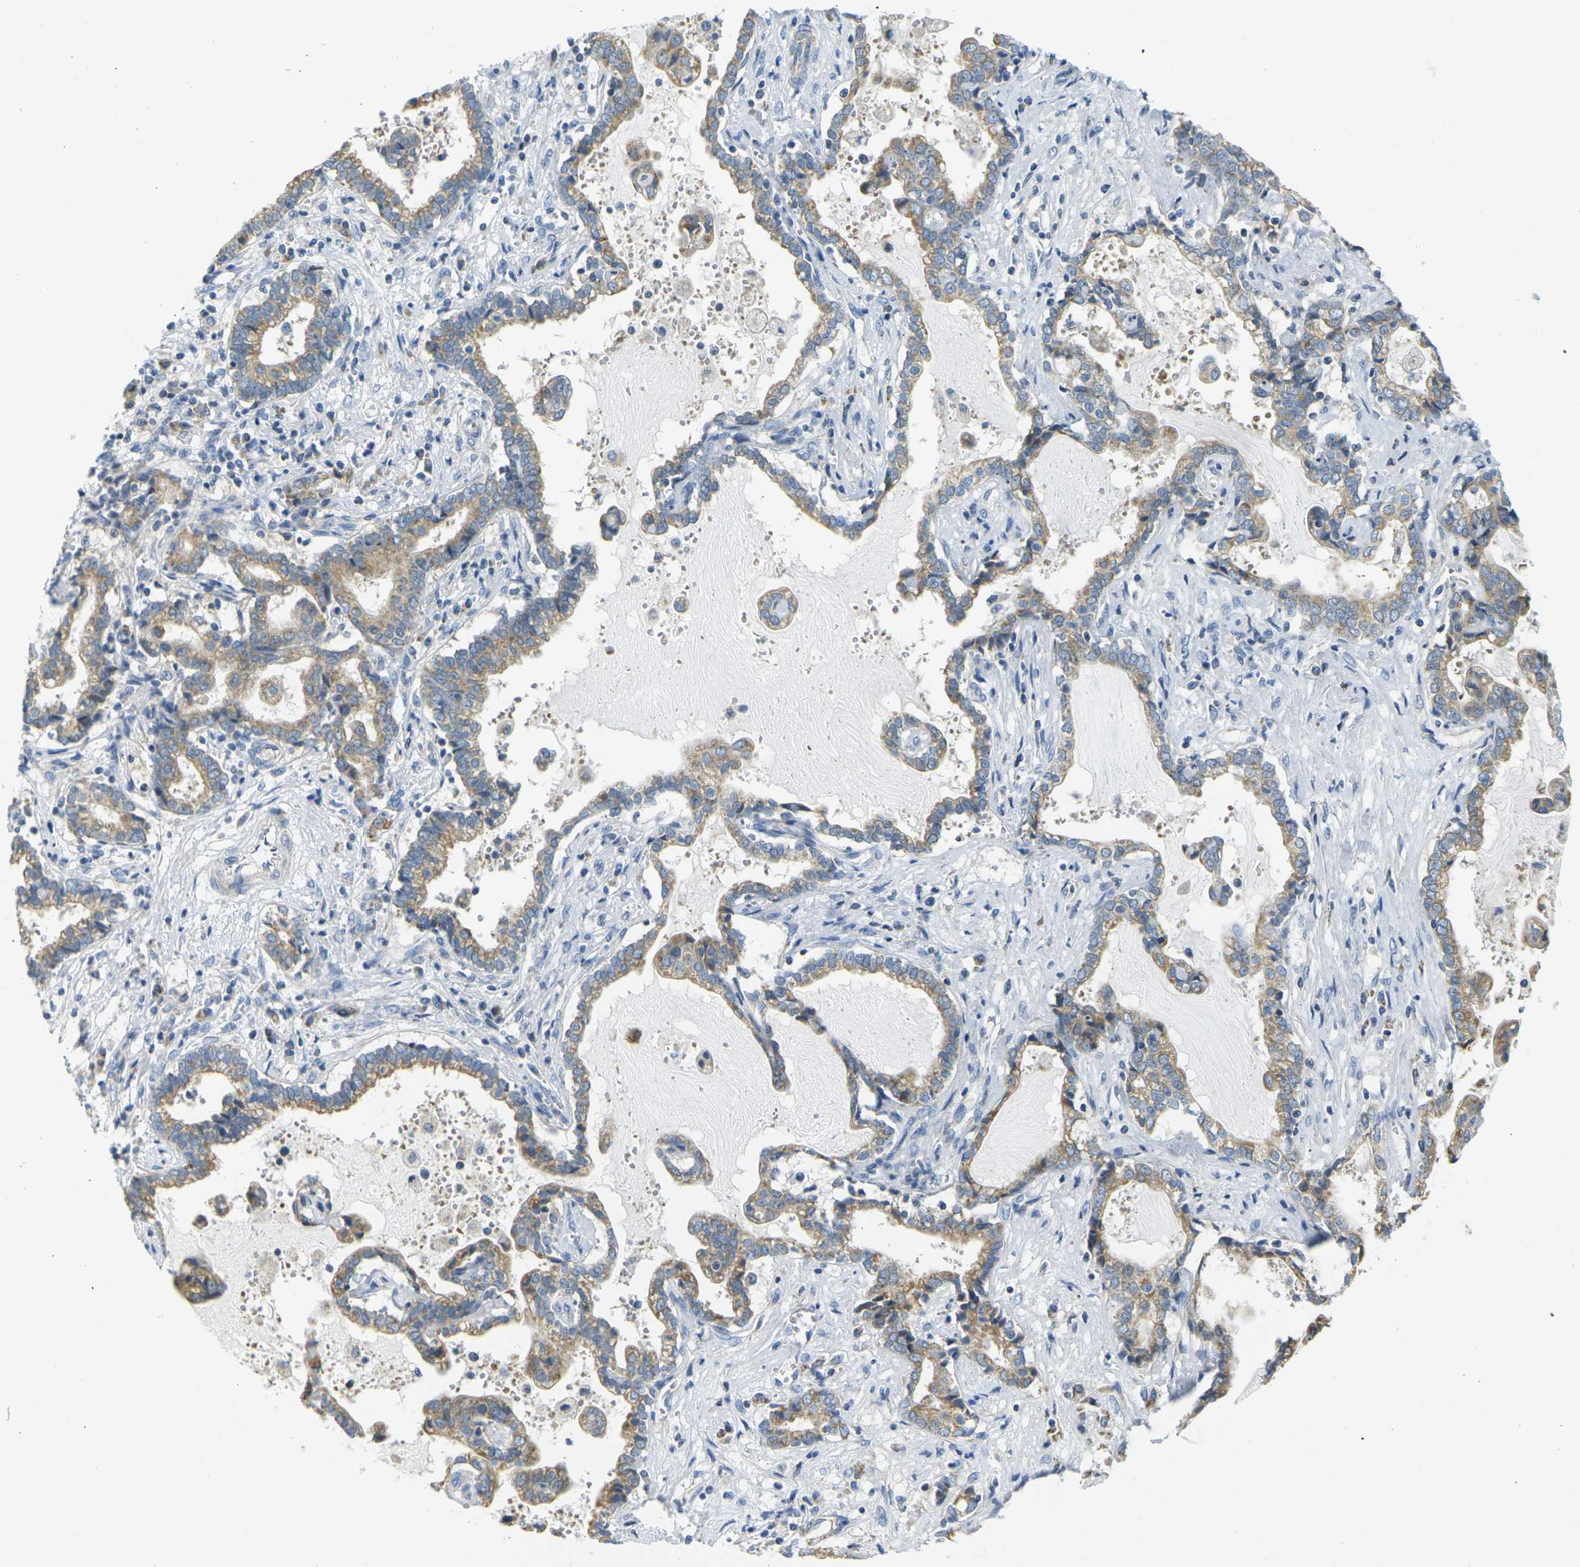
{"staining": {"intensity": "moderate", "quantity": ">75%", "location": "cytoplasmic/membranous"}, "tissue": "liver cancer", "cell_type": "Tumor cells", "image_type": "cancer", "snomed": [{"axis": "morphology", "description": "Cholangiocarcinoma"}, {"axis": "topography", "description": "Liver"}], "caption": "DAB (3,3'-diaminobenzidine) immunohistochemical staining of liver cancer exhibits moderate cytoplasmic/membranous protein staining in approximately >75% of tumor cells.", "gene": "PARD6B", "patient": {"sex": "male", "age": 57}}